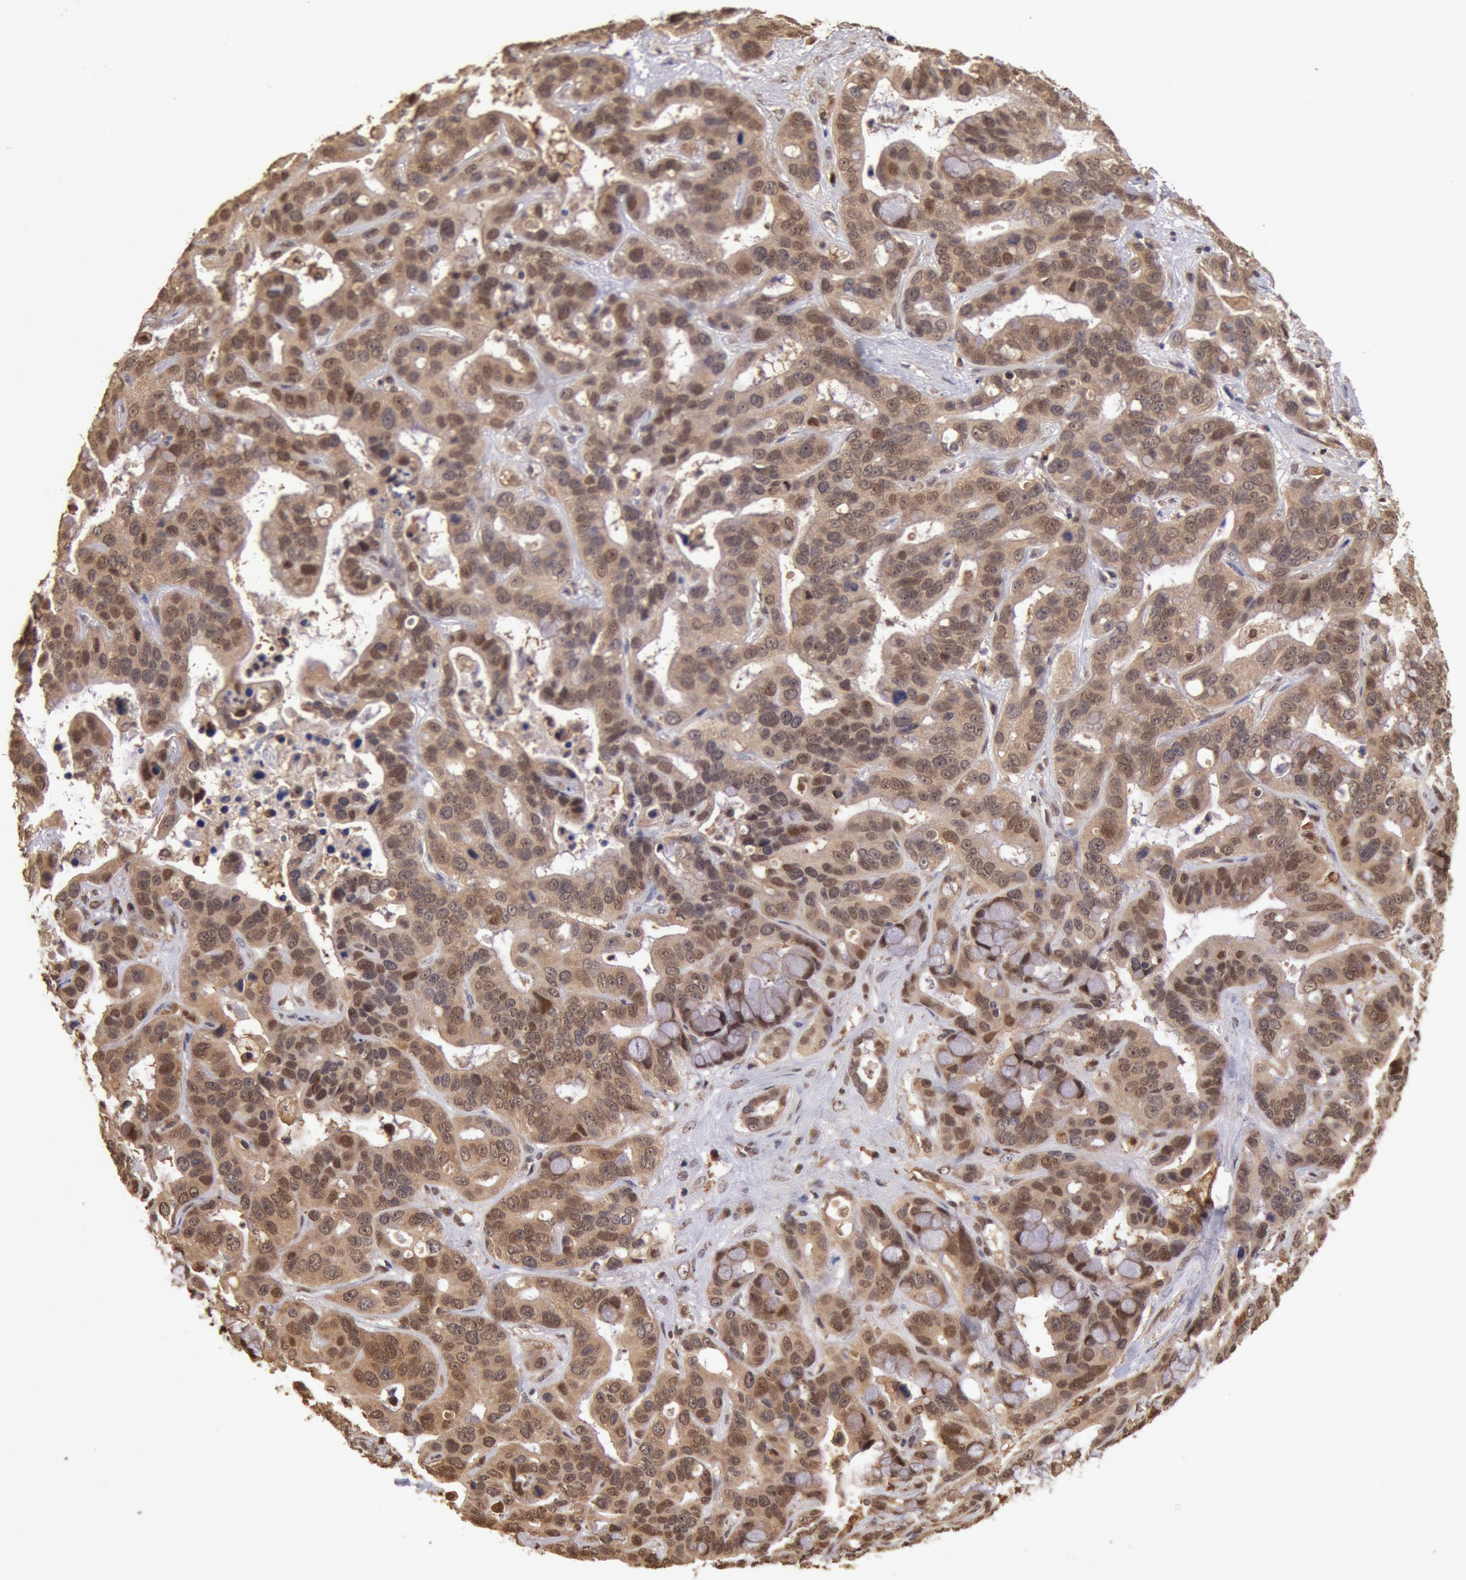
{"staining": {"intensity": "moderate", "quantity": ">75%", "location": "cytoplasmic/membranous,nuclear"}, "tissue": "liver cancer", "cell_type": "Tumor cells", "image_type": "cancer", "snomed": [{"axis": "morphology", "description": "Cholangiocarcinoma"}, {"axis": "topography", "description": "Liver"}], "caption": "The immunohistochemical stain highlights moderate cytoplasmic/membranous and nuclear staining in tumor cells of liver cancer (cholangiocarcinoma) tissue. (DAB (3,3'-diaminobenzidine) IHC with brightfield microscopy, high magnification).", "gene": "COMT", "patient": {"sex": "female", "age": 65}}